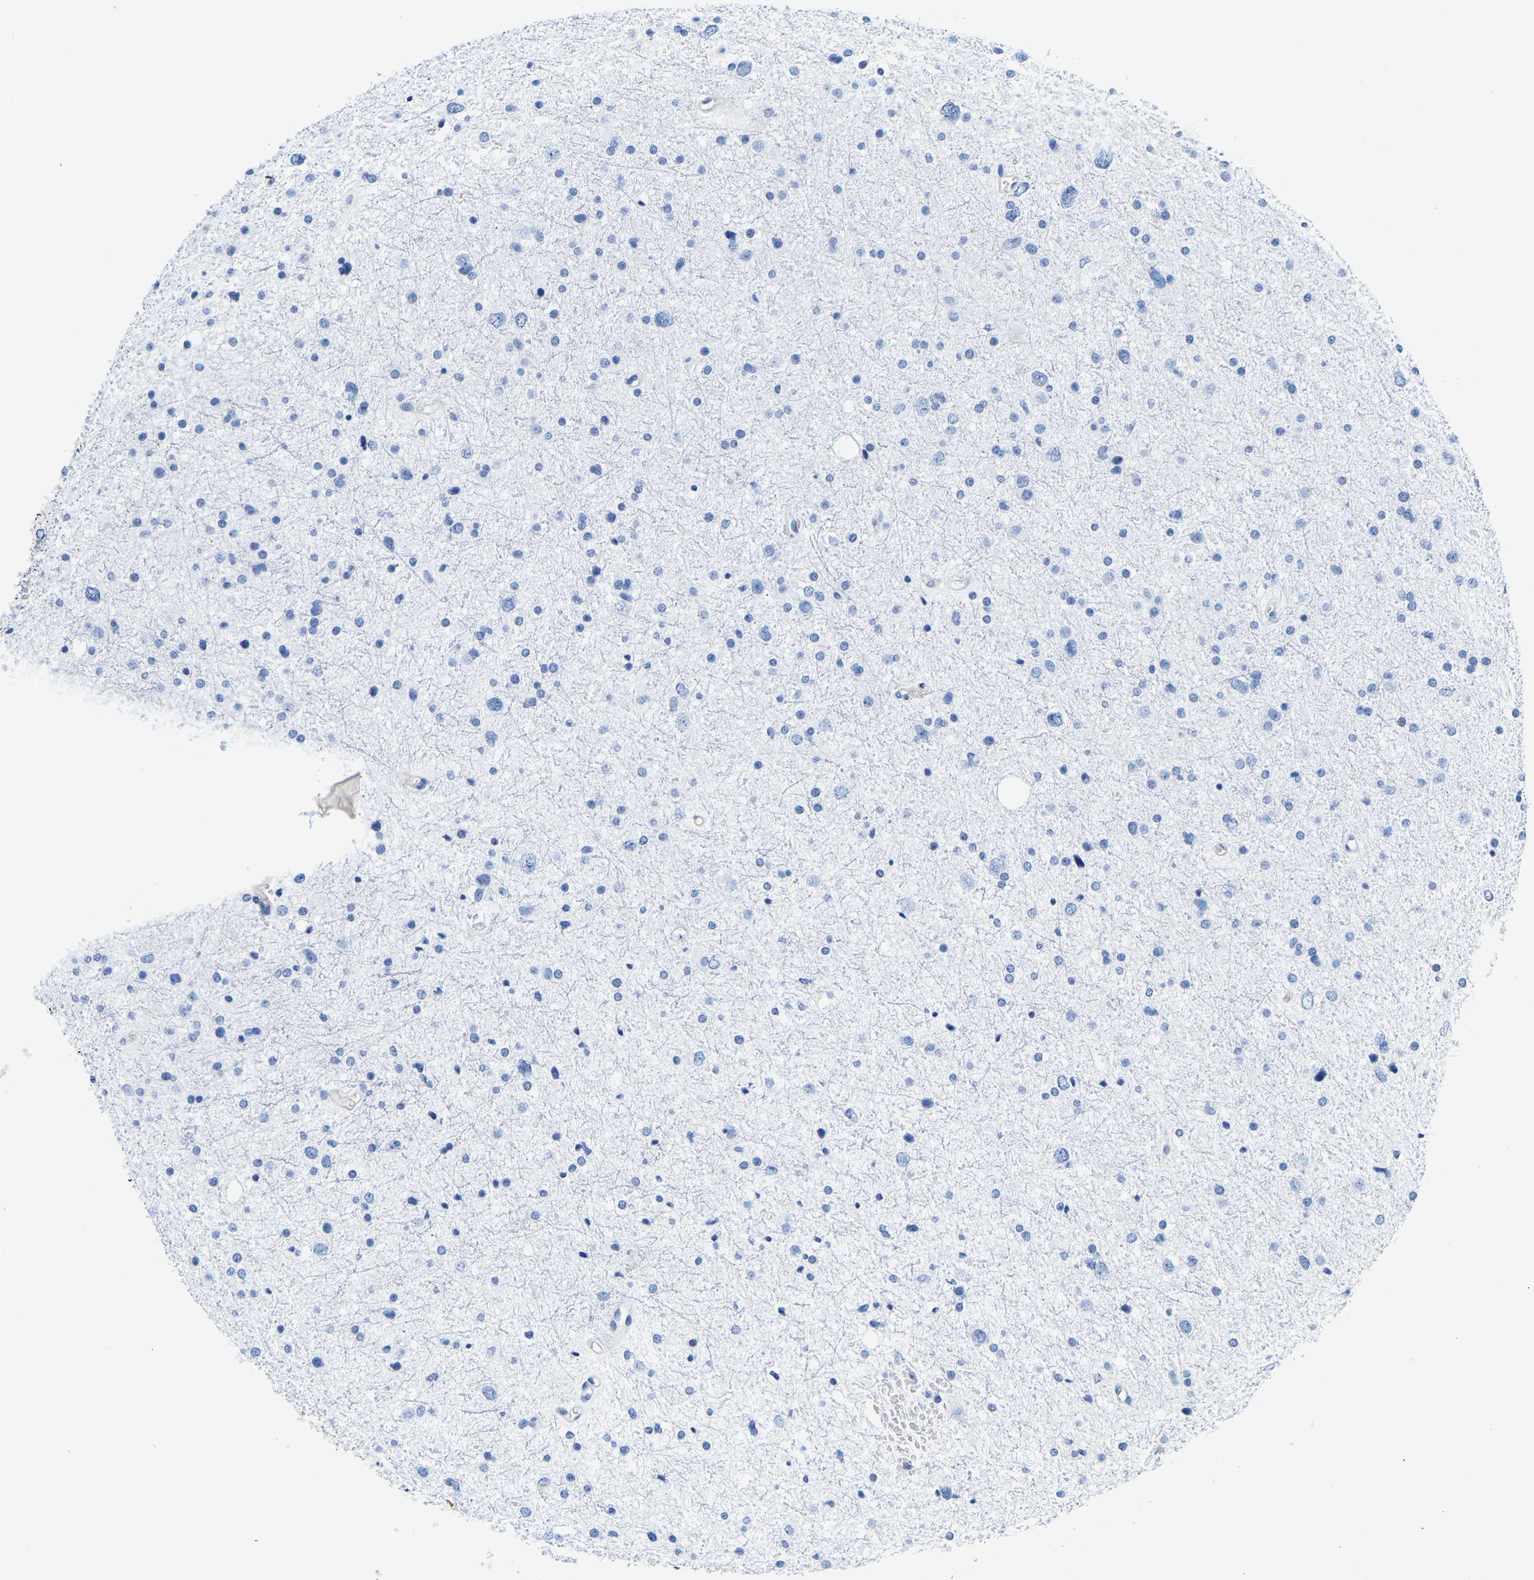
{"staining": {"intensity": "negative", "quantity": "none", "location": "none"}, "tissue": "glioma", "cell_type": "Tumor cells", "image_type": "cancer", "snomed": [{"axis": "morphology", "description": "Glioma, malignant, Low grade"}, {"axis": "topography", "description": "Brain"}], "caption": "Tumor cells show no significant positivity in glioma.", "gene": "UPK3A", "patient": {"sex": "female", "age": 37}}